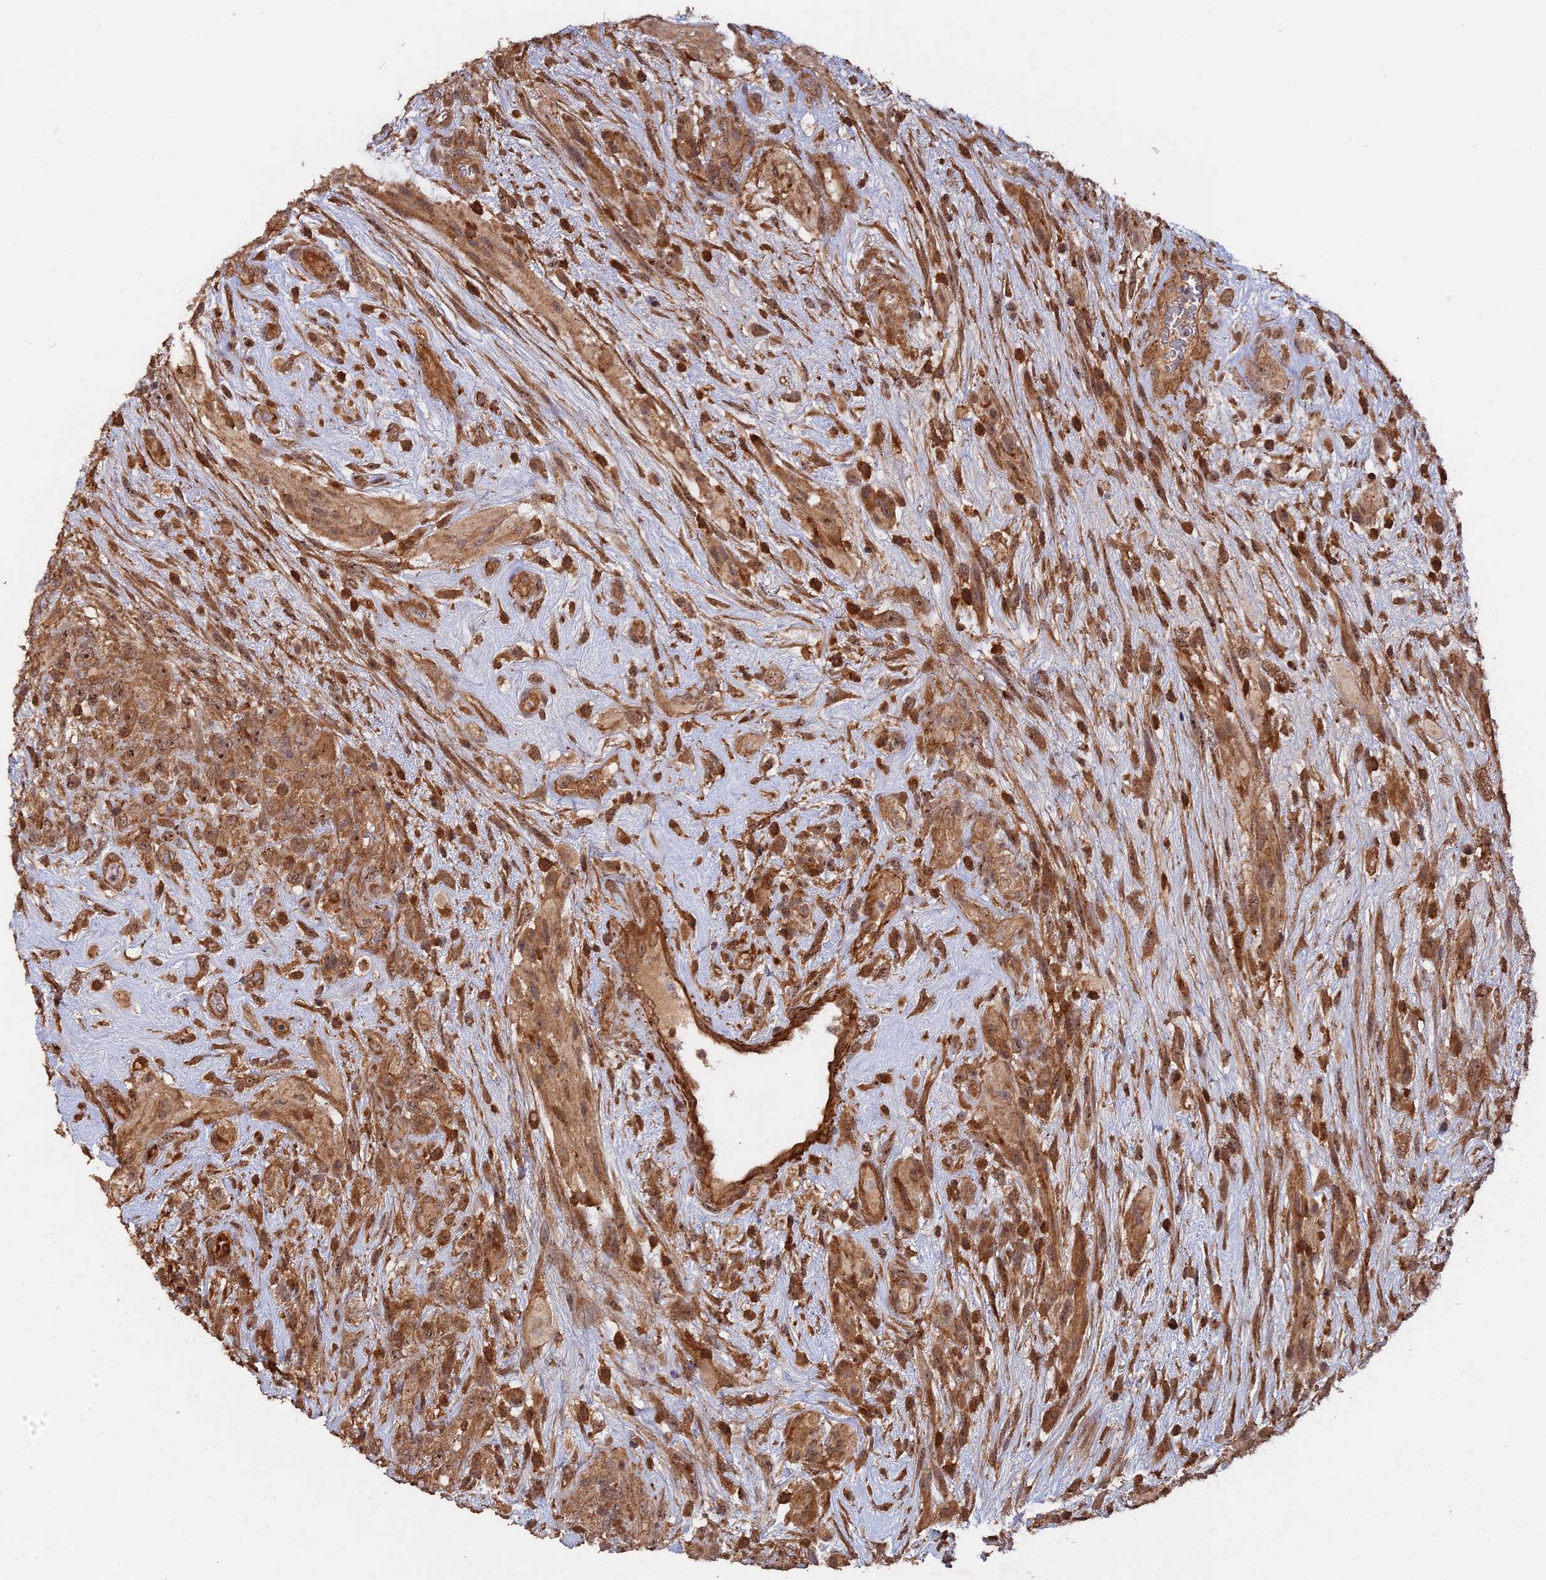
{"staining": {"intensity": "moderate", "quantity": ">75%", "location": "cytoplasmic/membranous"}, "tissue": "glioma", "cell_type": "Tumor cells", "image_type": "cancer", "snomed": [{"axis": "morphology", "description": "Glioma, malignant, High grade"}, {"axis": "topography", "description": "Brain"}], "caption": "This is an image of IHC staining of glioma, which shows moderate expression in the cytoplasmic/membranous of tumor cells.", "gene": "SAC3D1", "patient": {"sex": "male", "age": 61}}